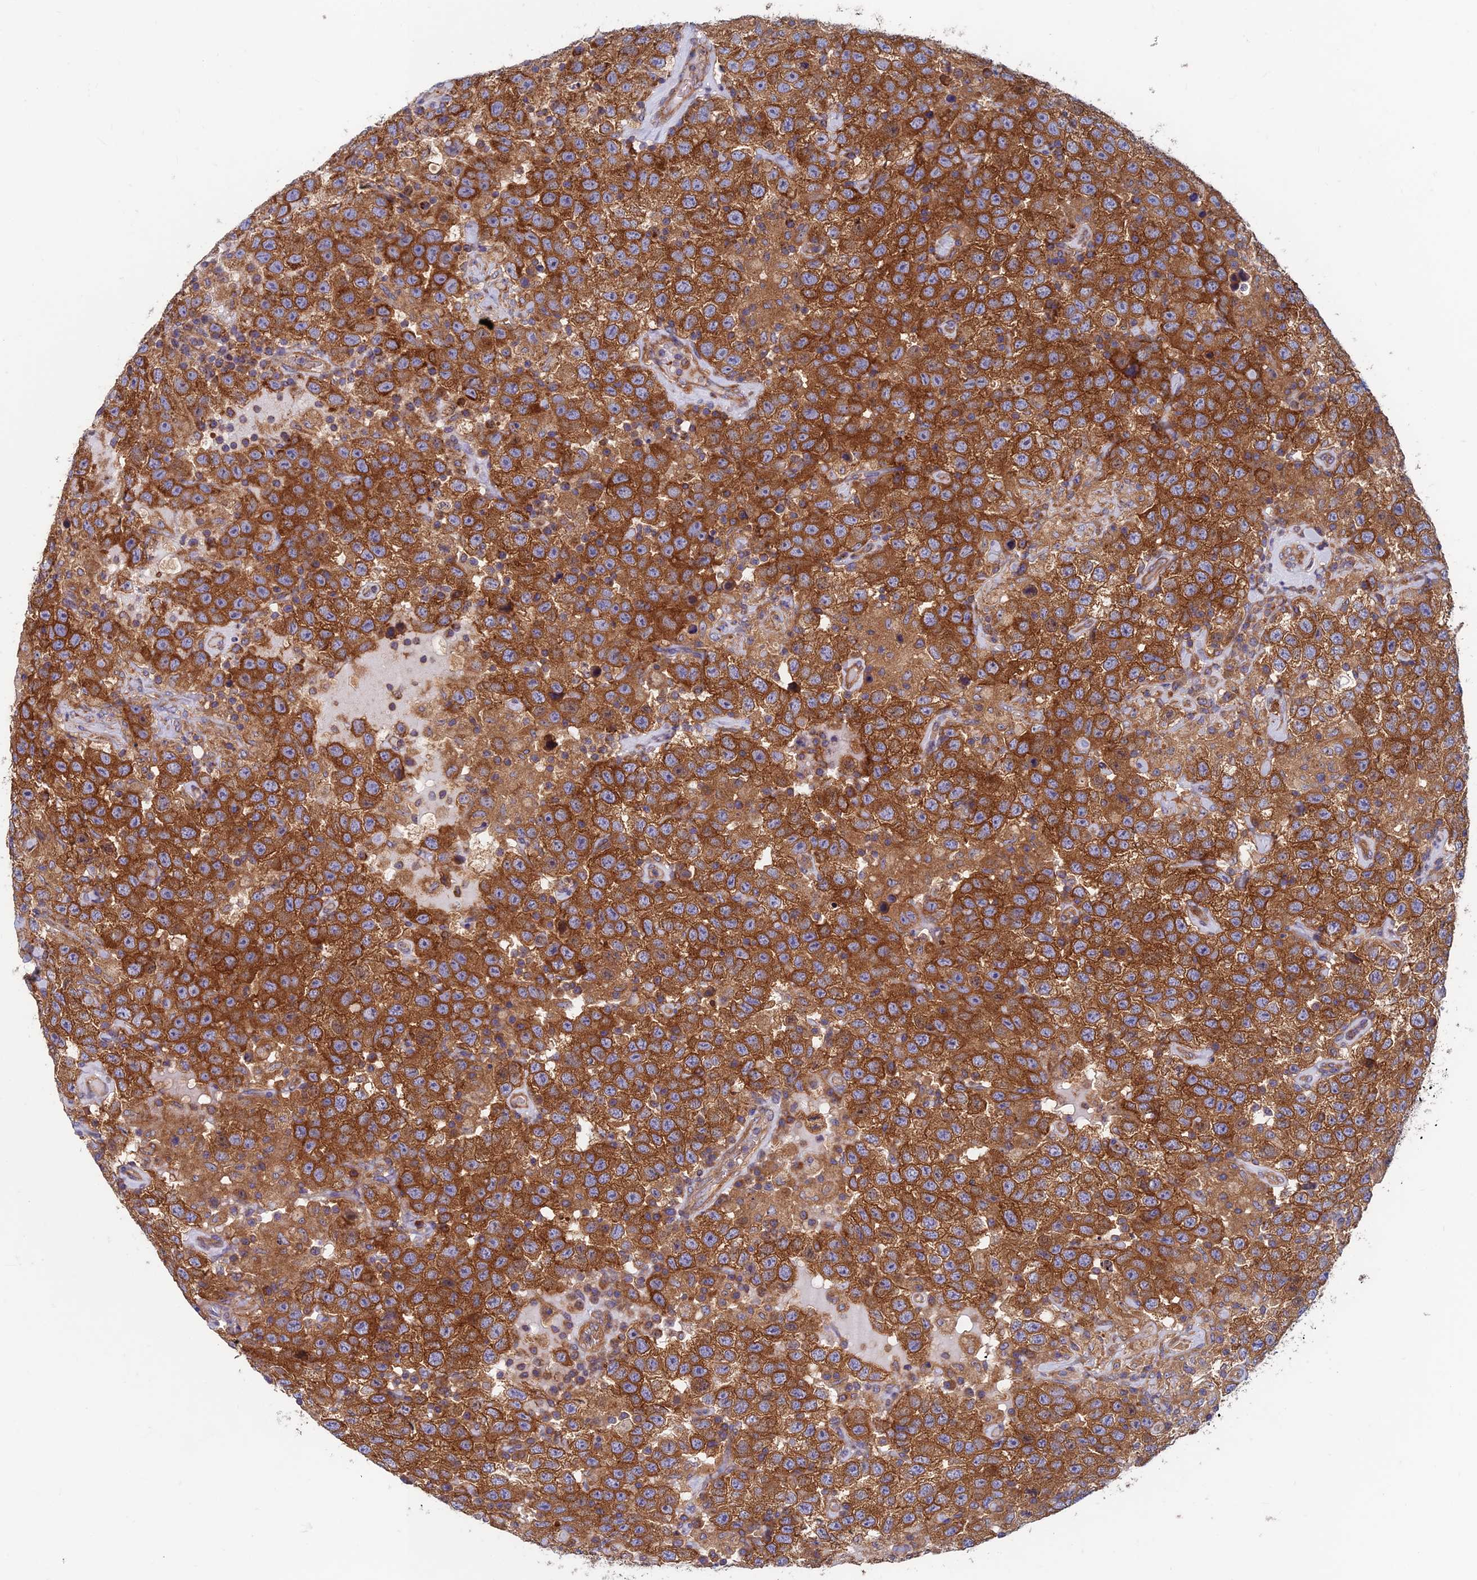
{"staining": {"intensity": "strong", "quantity": ">75%", "location": "cytoplasmic/membranous"}, "tissue": "testis cancer", "cell_type": "Tumor cells", "image_type": "cancer", "snomed": [{"axis": "morphology", "description": "Seminoma, NOS"}, {"axis": "topography", "description": "Testis"}], "caption": "This is a histology image of immunohistochemistry (IHC) staining of testis seminoma, which shows strong expression in the cytoplasmic/membranous of tumor cells.", "gene": "DNM1L", "patient": {"sex": "male", "age": 41}}